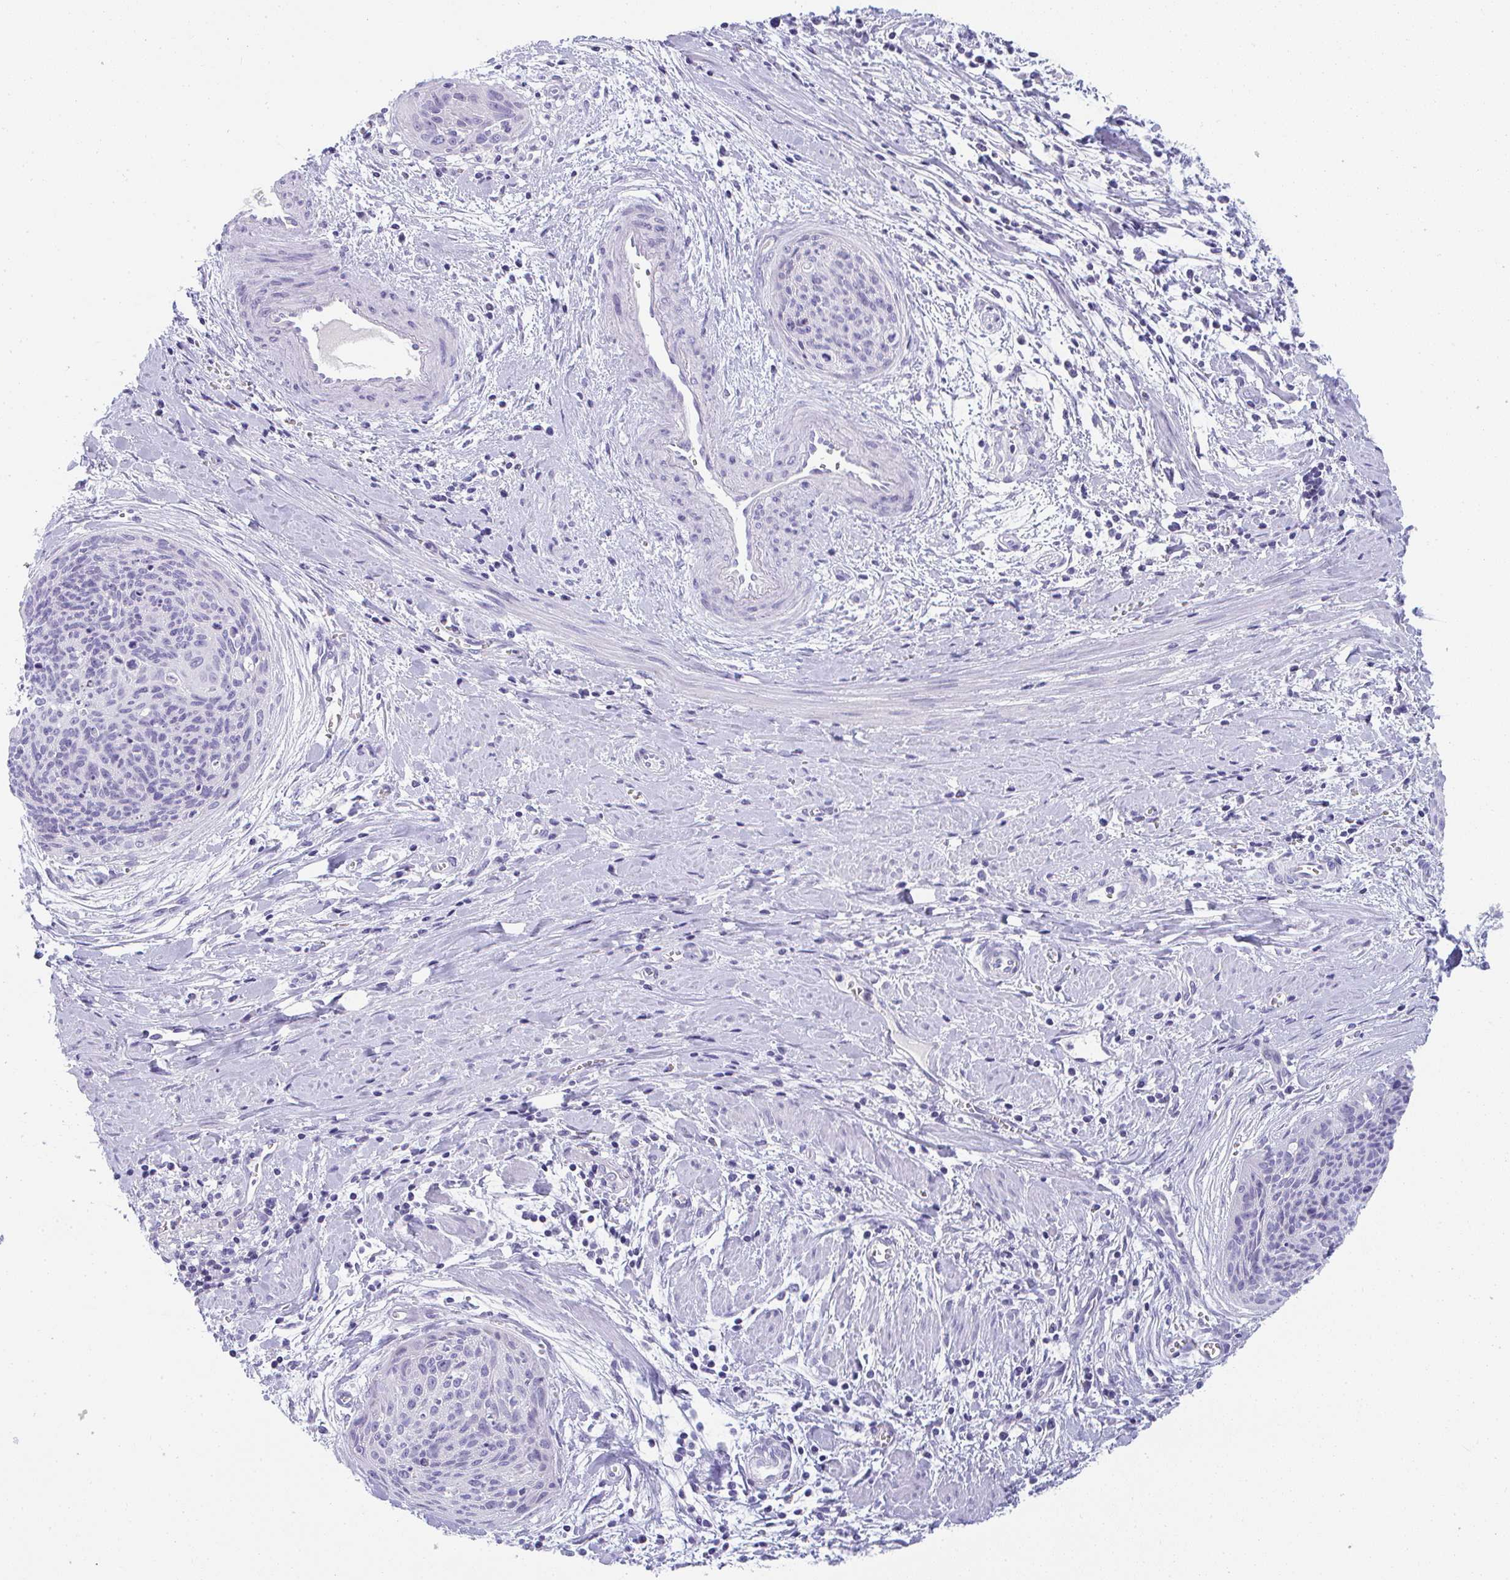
{"staining": {"intensity": "negative", "quantity": "none", "location": "none"}, "tissue": "cervical cancer", "cell_type": "Tumor cells", "image_type": "cancer", "snomed": [{"axis": "morphology", "description": "Squamous cell carcinoma, NOS"}, {"axis": "topography", "description": "Cervix"}], "caption": "A photomicrograph of human cervical squamous cell carcinoma is negative for staining in tumor cells.", "gene": "TTC30B", "patient": {"sex": "female", "age": 55}}